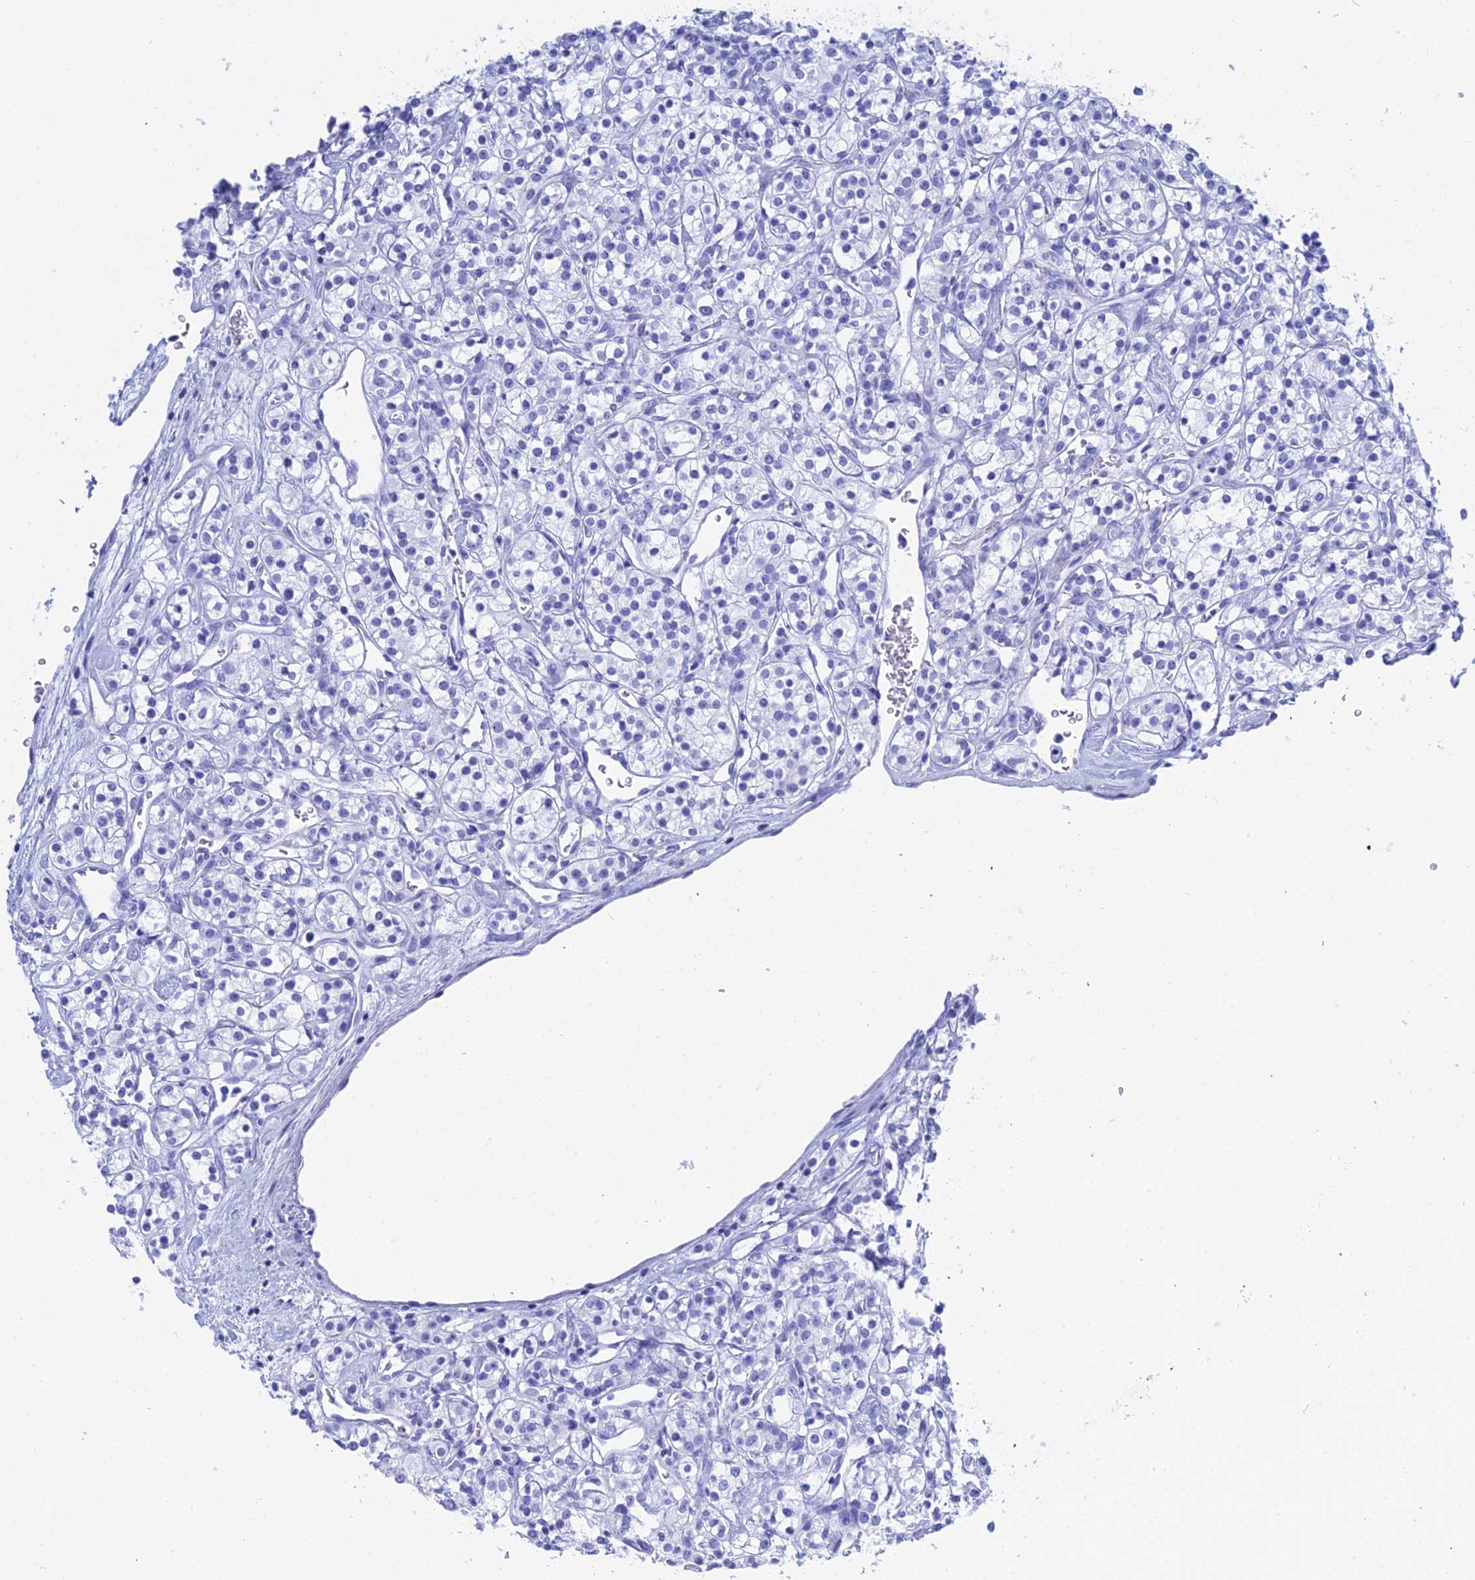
{"staining": {"intensity": "negative", "quantity": "none", "location": "none"}, "tissue": "renal cancer", "cell_type": "Tumor cells", "image_type": "cancer", "snomed": [{"axis": "morphology", "description": "Adenocarcinoma, NOS"}, {"axis": "topography", "description": "Kidney"}], "caption": "Immunohistochemical staining of human renal cancer shows no significant staining in tumor cells.", "gene": "TEX101", "patient": {"sex": "male", "age": 77}}